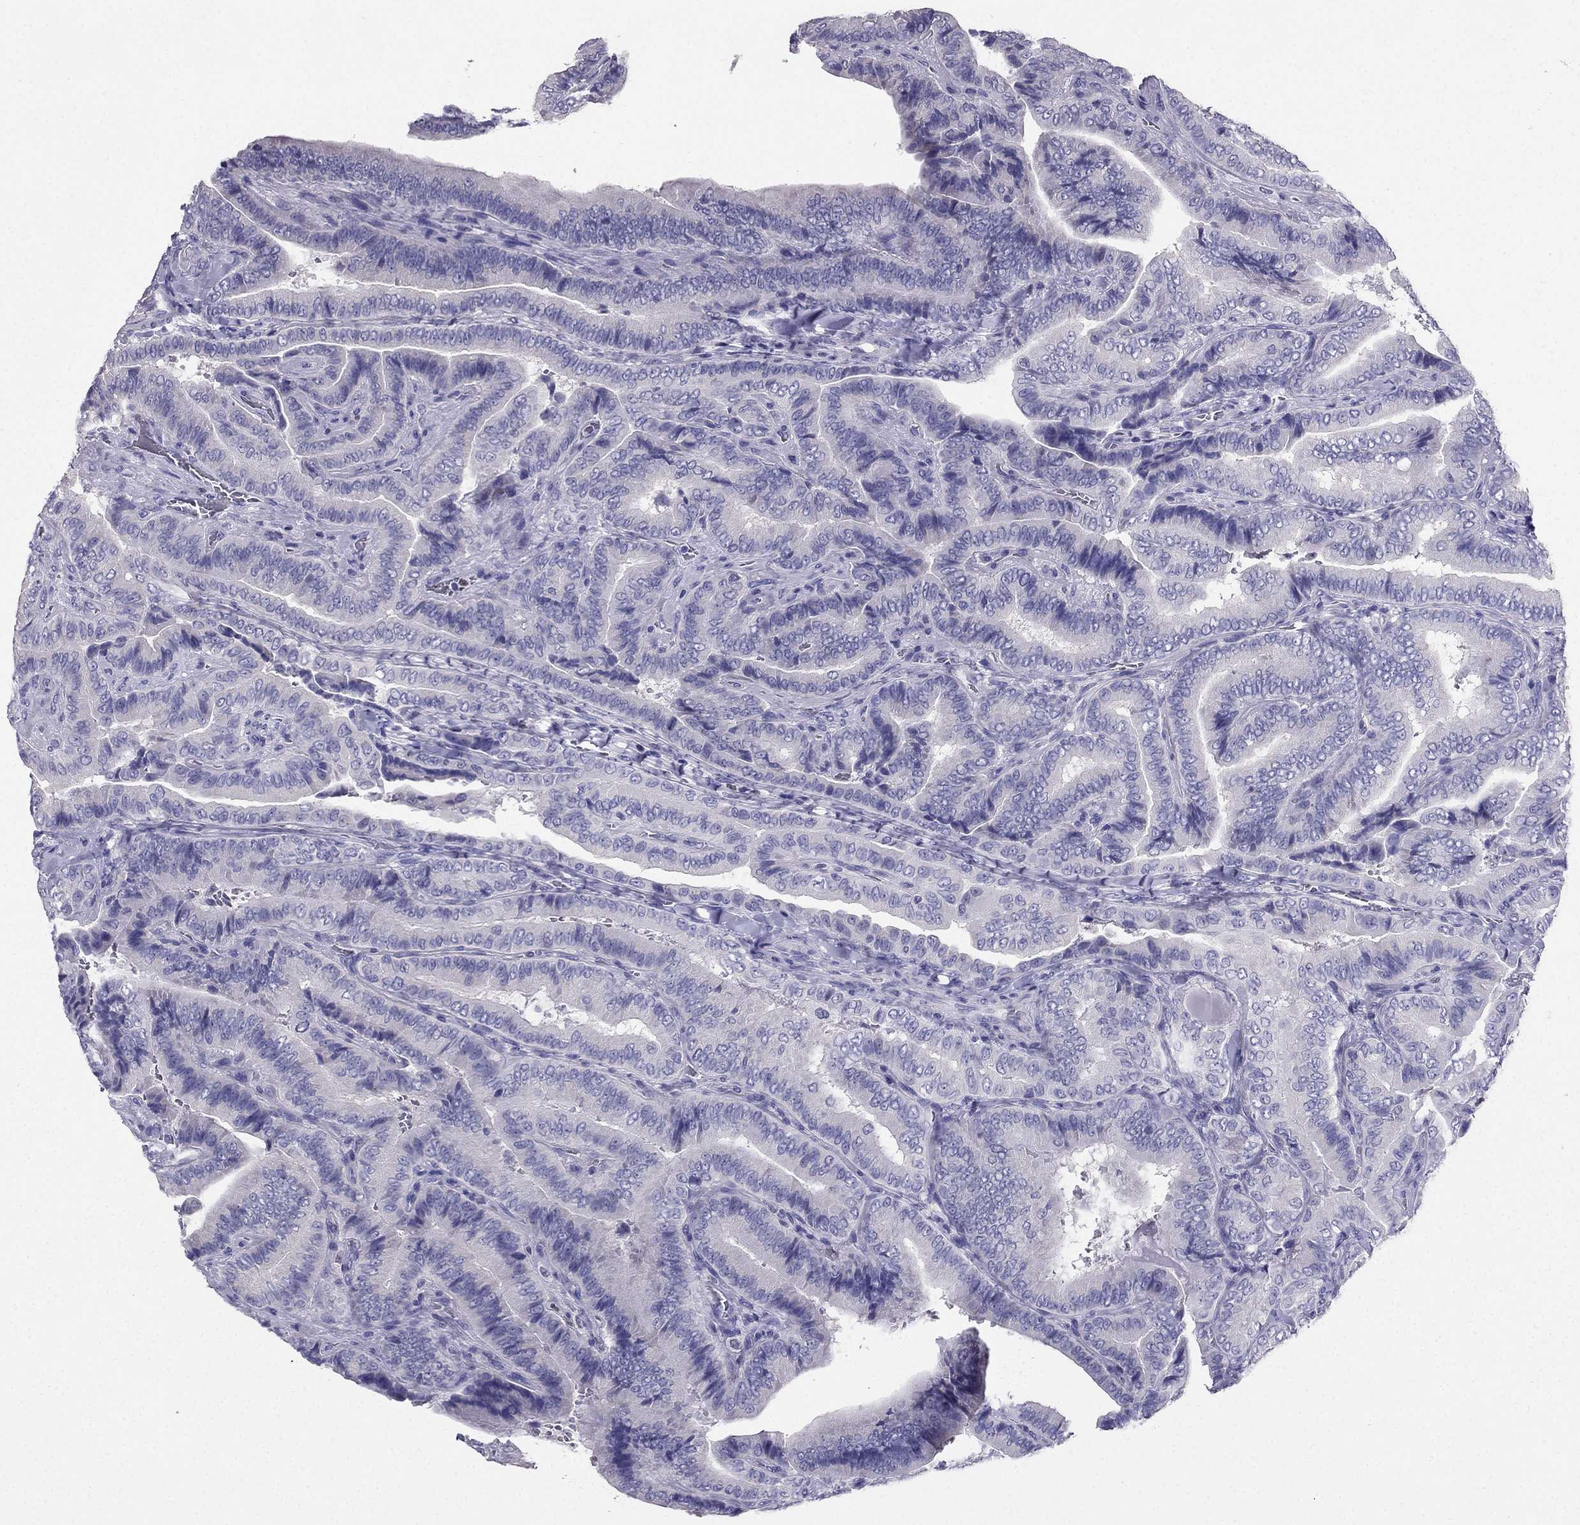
{"staining": {"intensity": "negative", "quantity": "none", "location": "none"}, "tissue": "thyroid cancer", "cell_type": "Tumor cells", "image_type": "cancer", "snomed": [{"axis": "morphology", "description": "Papillary adenocarcinoma, NOS"}, {"axis": "topography", "description": "Thyroid gland"}], "caption": "IHC image of neoplastic tissue: human thyroid papillary adenocarcinoma stained with DAB (3,3'-diaminobenzidine) shows no significant protein positivity in tumor cells. The staining is performed using DAB brown chromogen with nuclei counter-stained in using hematoxylin.", "gene": "ARID3A", "patient": {"sex": "male", "age": 61}}